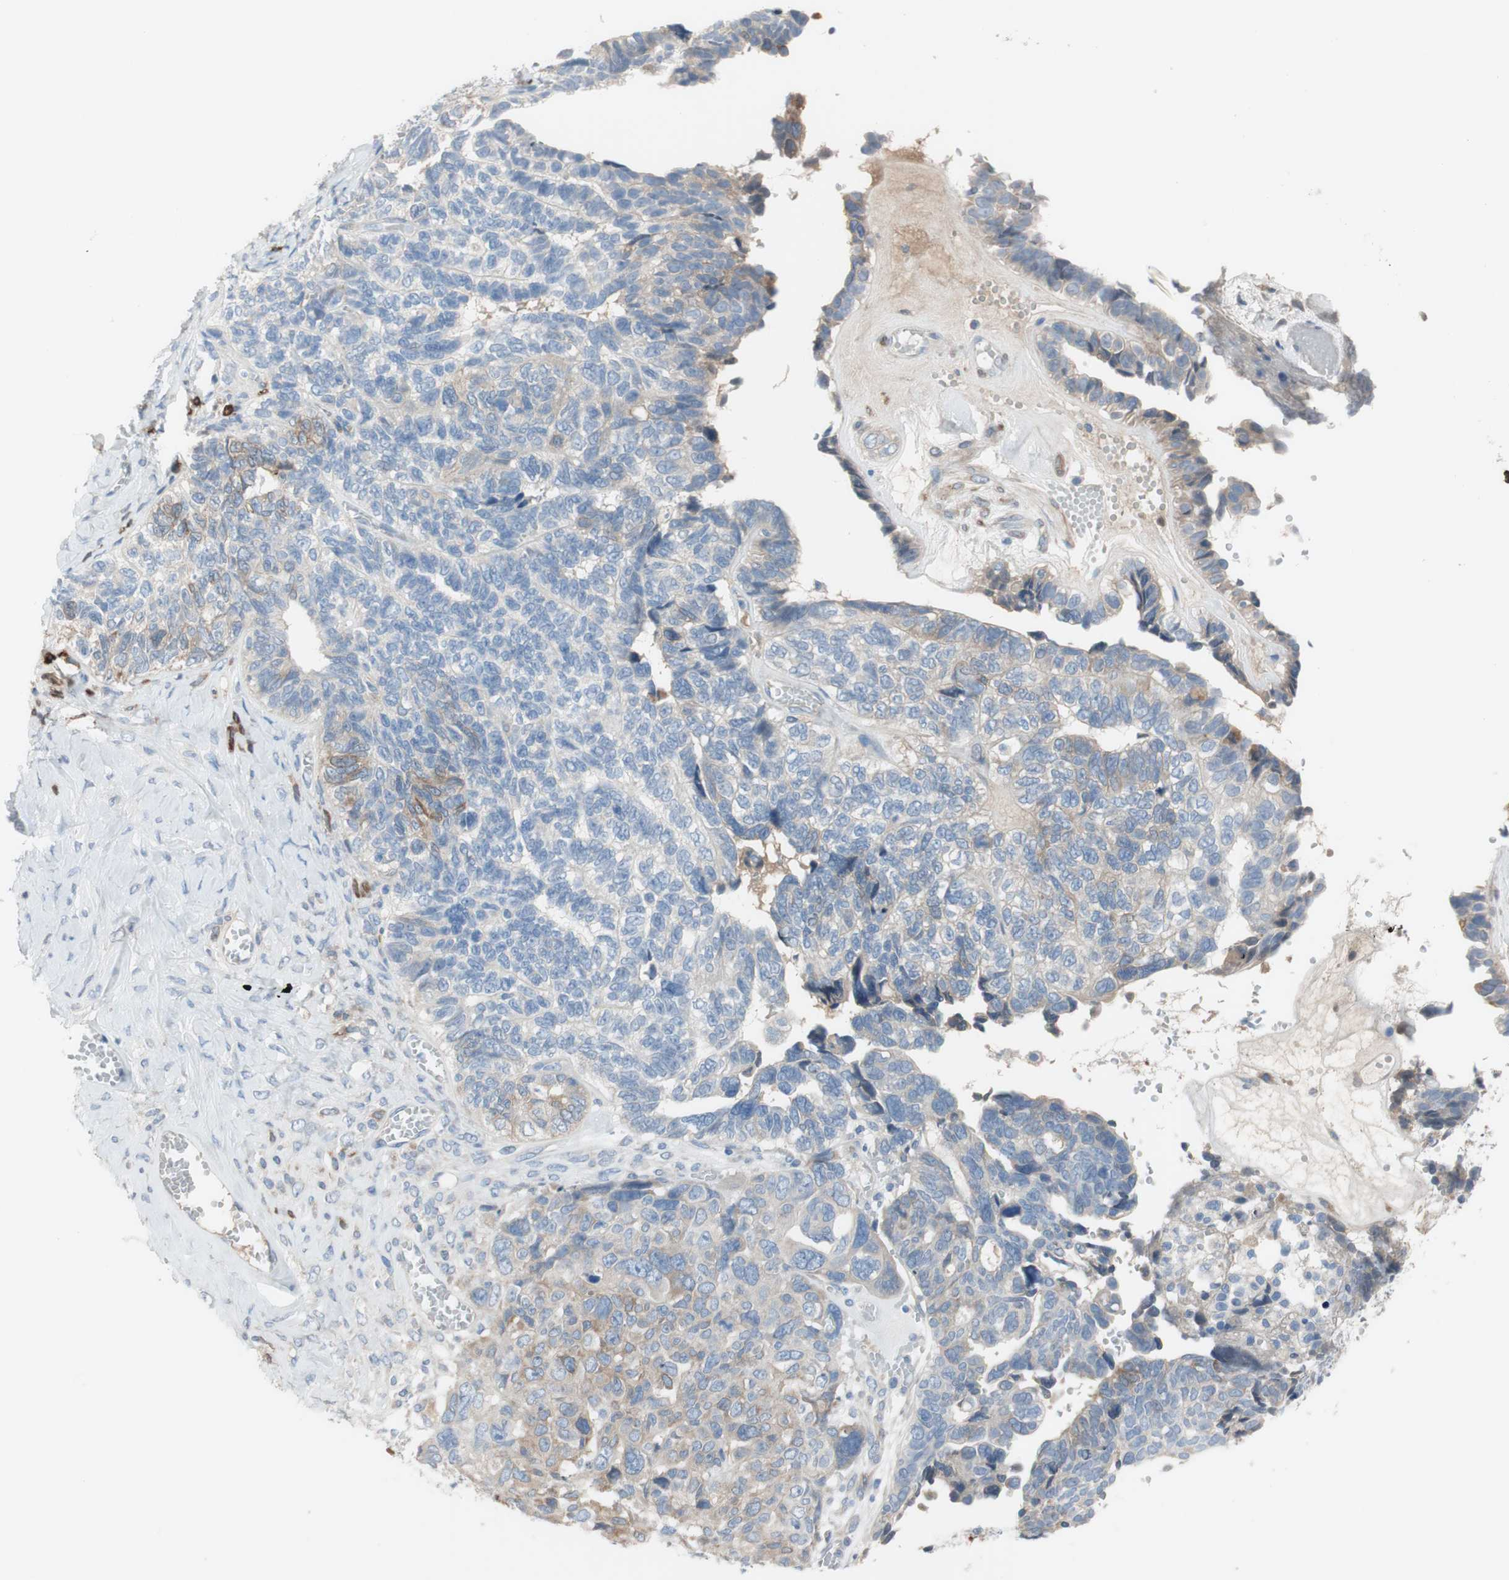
{"staining": {"intensity": "weak", "quantity": "25%-75%", "location": "cytoplasmic/membranous"}, "tissue": "ovarian cancer", "cell_type": "Tumor cells", "image_type": "cancer", "snomed": [{"axis": "morphology", "description": "Cystadenocarcinoma, serous, NOS"}, {"axis": "topography", "description": "Ovary"}], "caption": "Weak cytoplasmic/membranous staining for a protein is present in about 25%-75% of tumor cells of ovarian cancer using immunohistochemistry.", "gene": "FDFT1", "patient": {"sex": "female", "age": 79}}